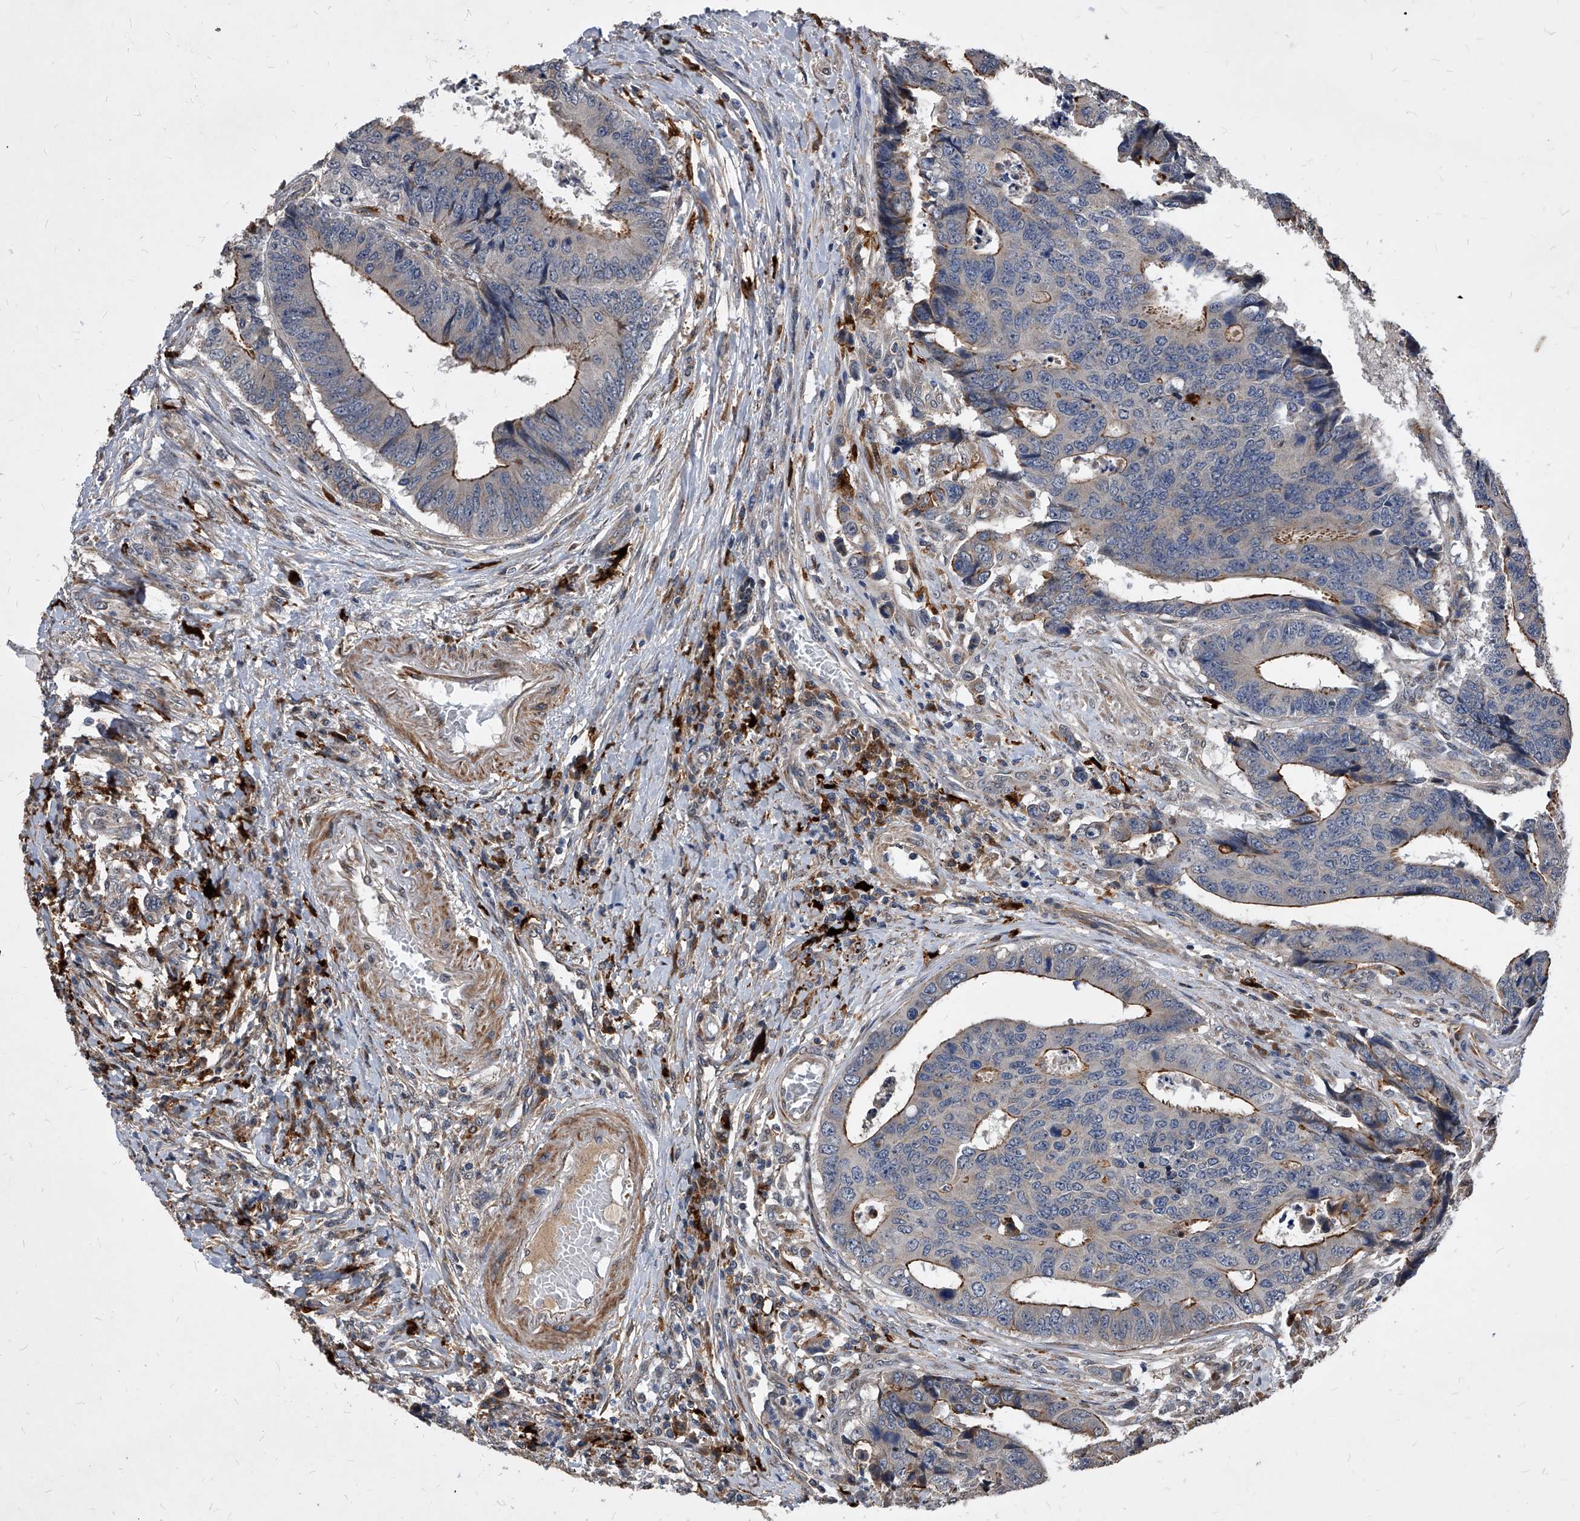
{"staining": {"intensity": "moderate", "quantity": "25%-75%", "location": "cytoplasmic/membranous"}, "tissue": "colorectal cancer", "cell_type": "Tumor cells", "image_type": "cancer", "snomed": [{"axis": "morphology", "description": "Adenocarcinoma, NOS"}, {"axis": "topography", "description": "Rectum"}], "caption": "Immunohistochemistry (IHC) staining of colorectal adenocarcinoma, which displays medium levels of moderate cytoplasmic/membranous staining in about 25%-75% of tumor cells indicating moderate cytoplasmic/membranous protein positivity. The staining was performed using DAB (brown) for protein detection and nuclei were counterstained in hematoxylin (blue).", "gene": "SOBP", "patient": {"sex": "male", "age": 84}}